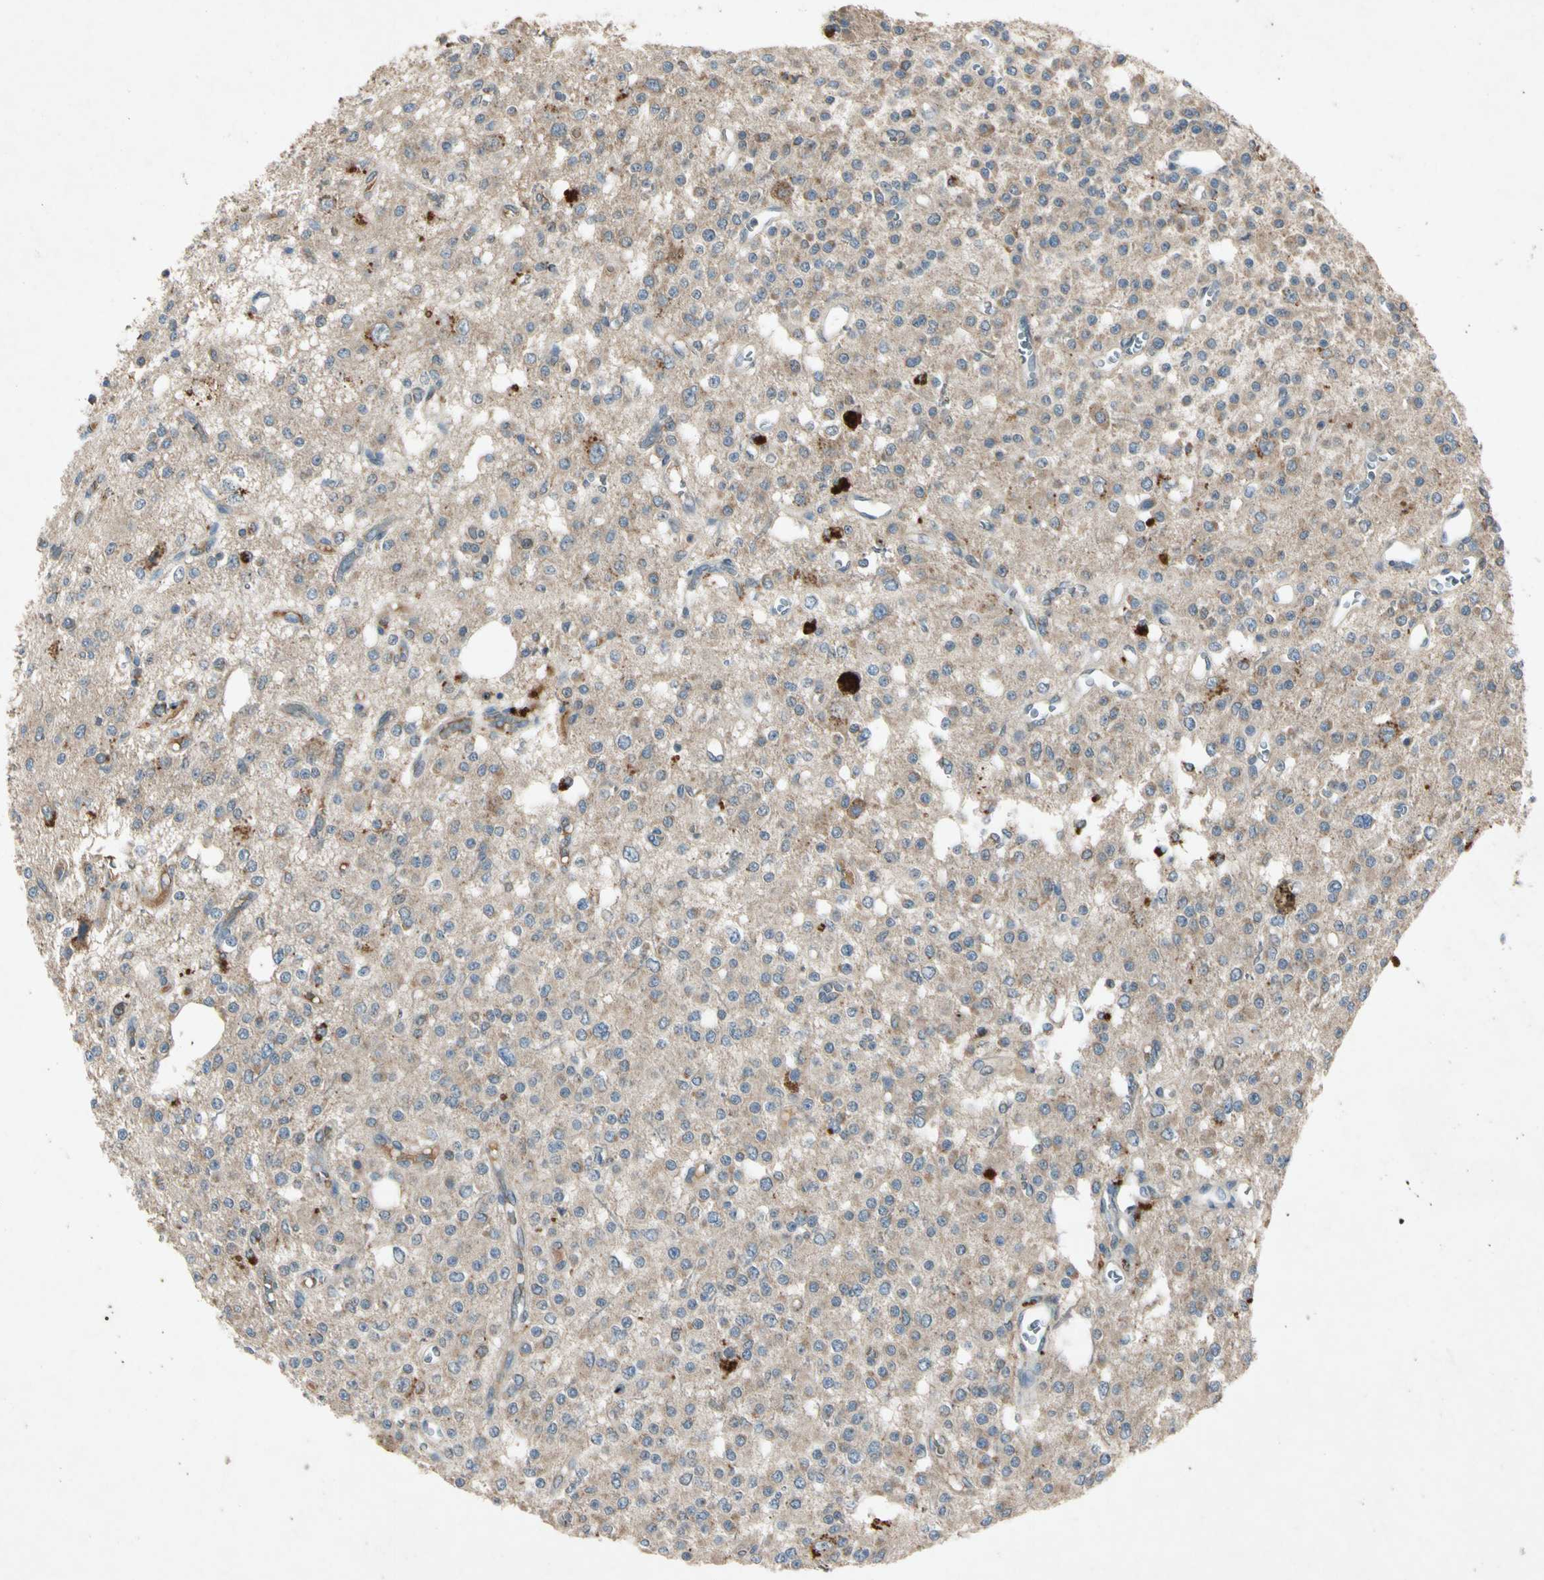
{"staining": {"intensity": "weak", "quantity": "25%-75%", "location": "cytoplasmic/membranous"}, "tissue": "glioma", "cell_type": "Tumor cells", "image_type": "cancer", "snomed": [{"axis": "morphology", "description": "Glioma, malignant, Low grade"}, {"axis": "topography", "description": "Brain"}], "caption": "Brown immunohistochemical staining in malignant glioma (low-grade) reveals weak cytoplasmic/membranous expression in about 25%-75% of tumor cells.", "gene": "GPLD1", "patient": {"sex": "male", "age": 38}}